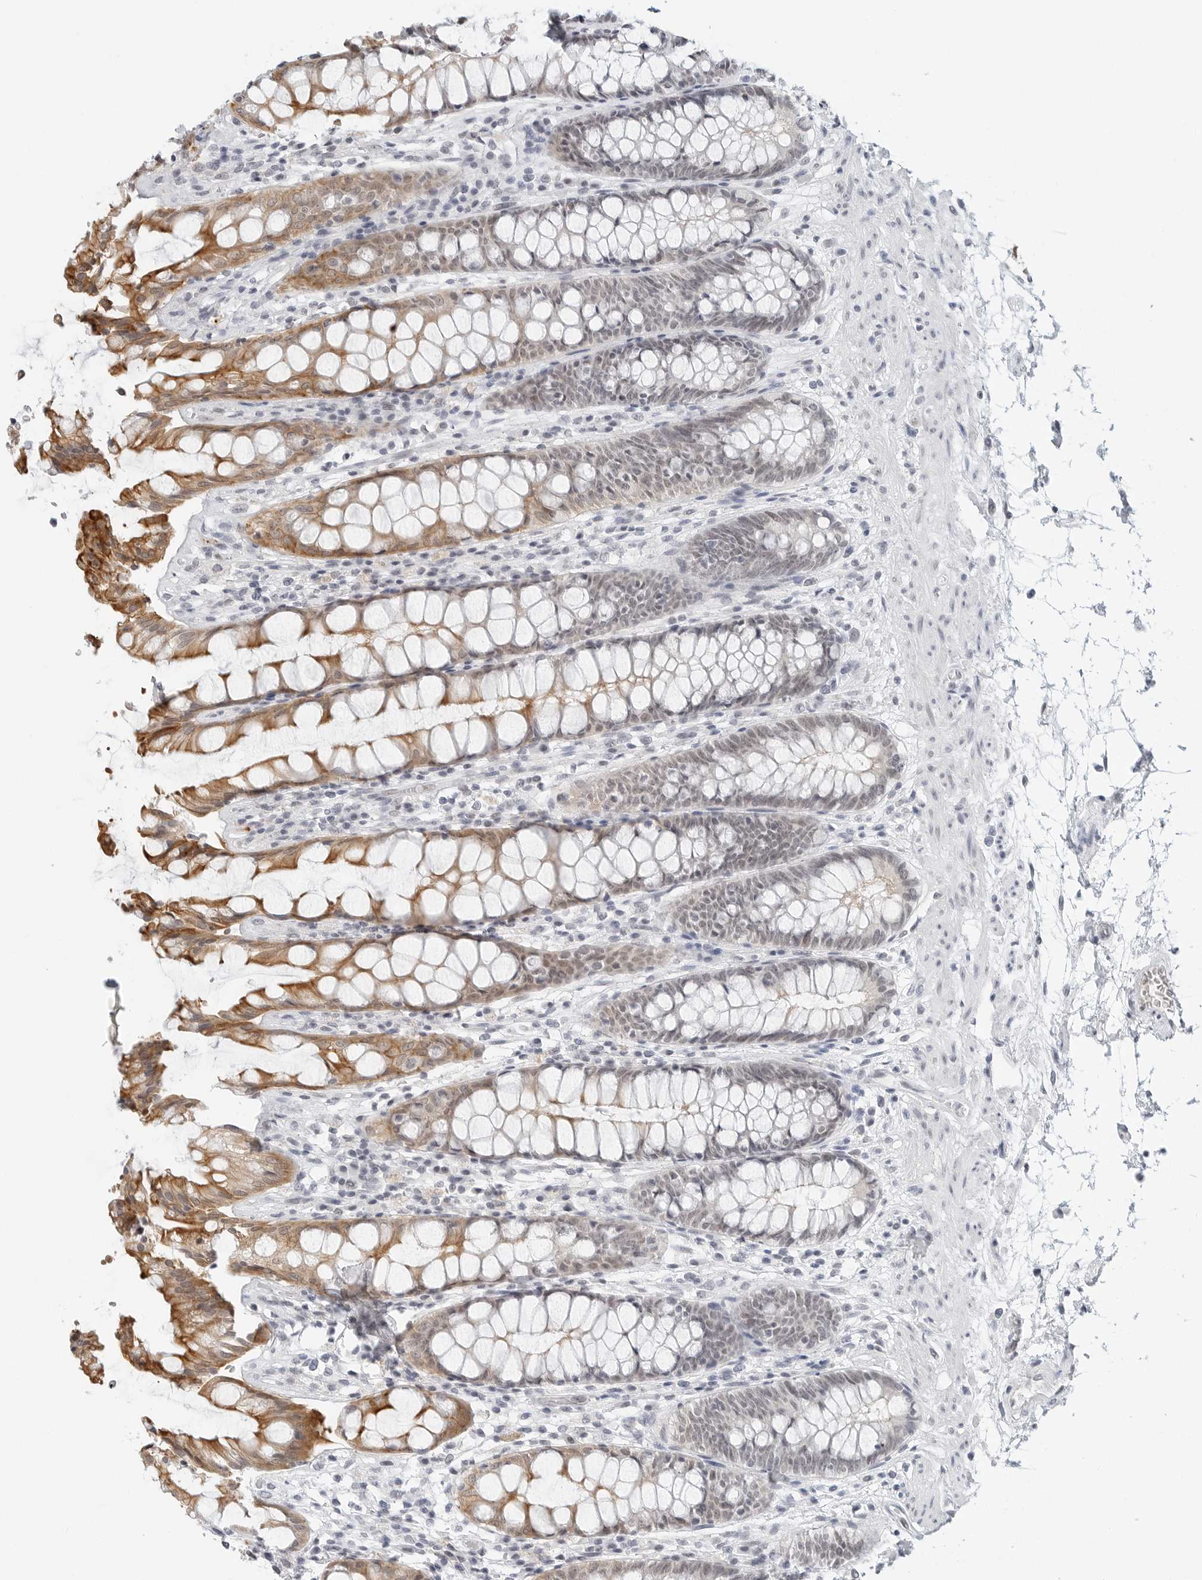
{"staining": {"intensity": "moderate", "quantity": ">75%", "location": "cytoplasmic/membranous,nuclear"}, "tissue": "rectum", "cell_type": "Glandular cells", "image_type": "normal", "snomed": [{"axis": "morphology", "description": "Normal tissue, NOS"}, {"axis": "topography", "description": "Rectum"}], "caption": "Immunohistochemical staining of normal human rectum exhibits moderate cytoplasmic/membranous,nuclear protein positivity in about >75% of glandular cells.", "gene": "TSEN2", "patient": {"sex": "male", "age": 64}}